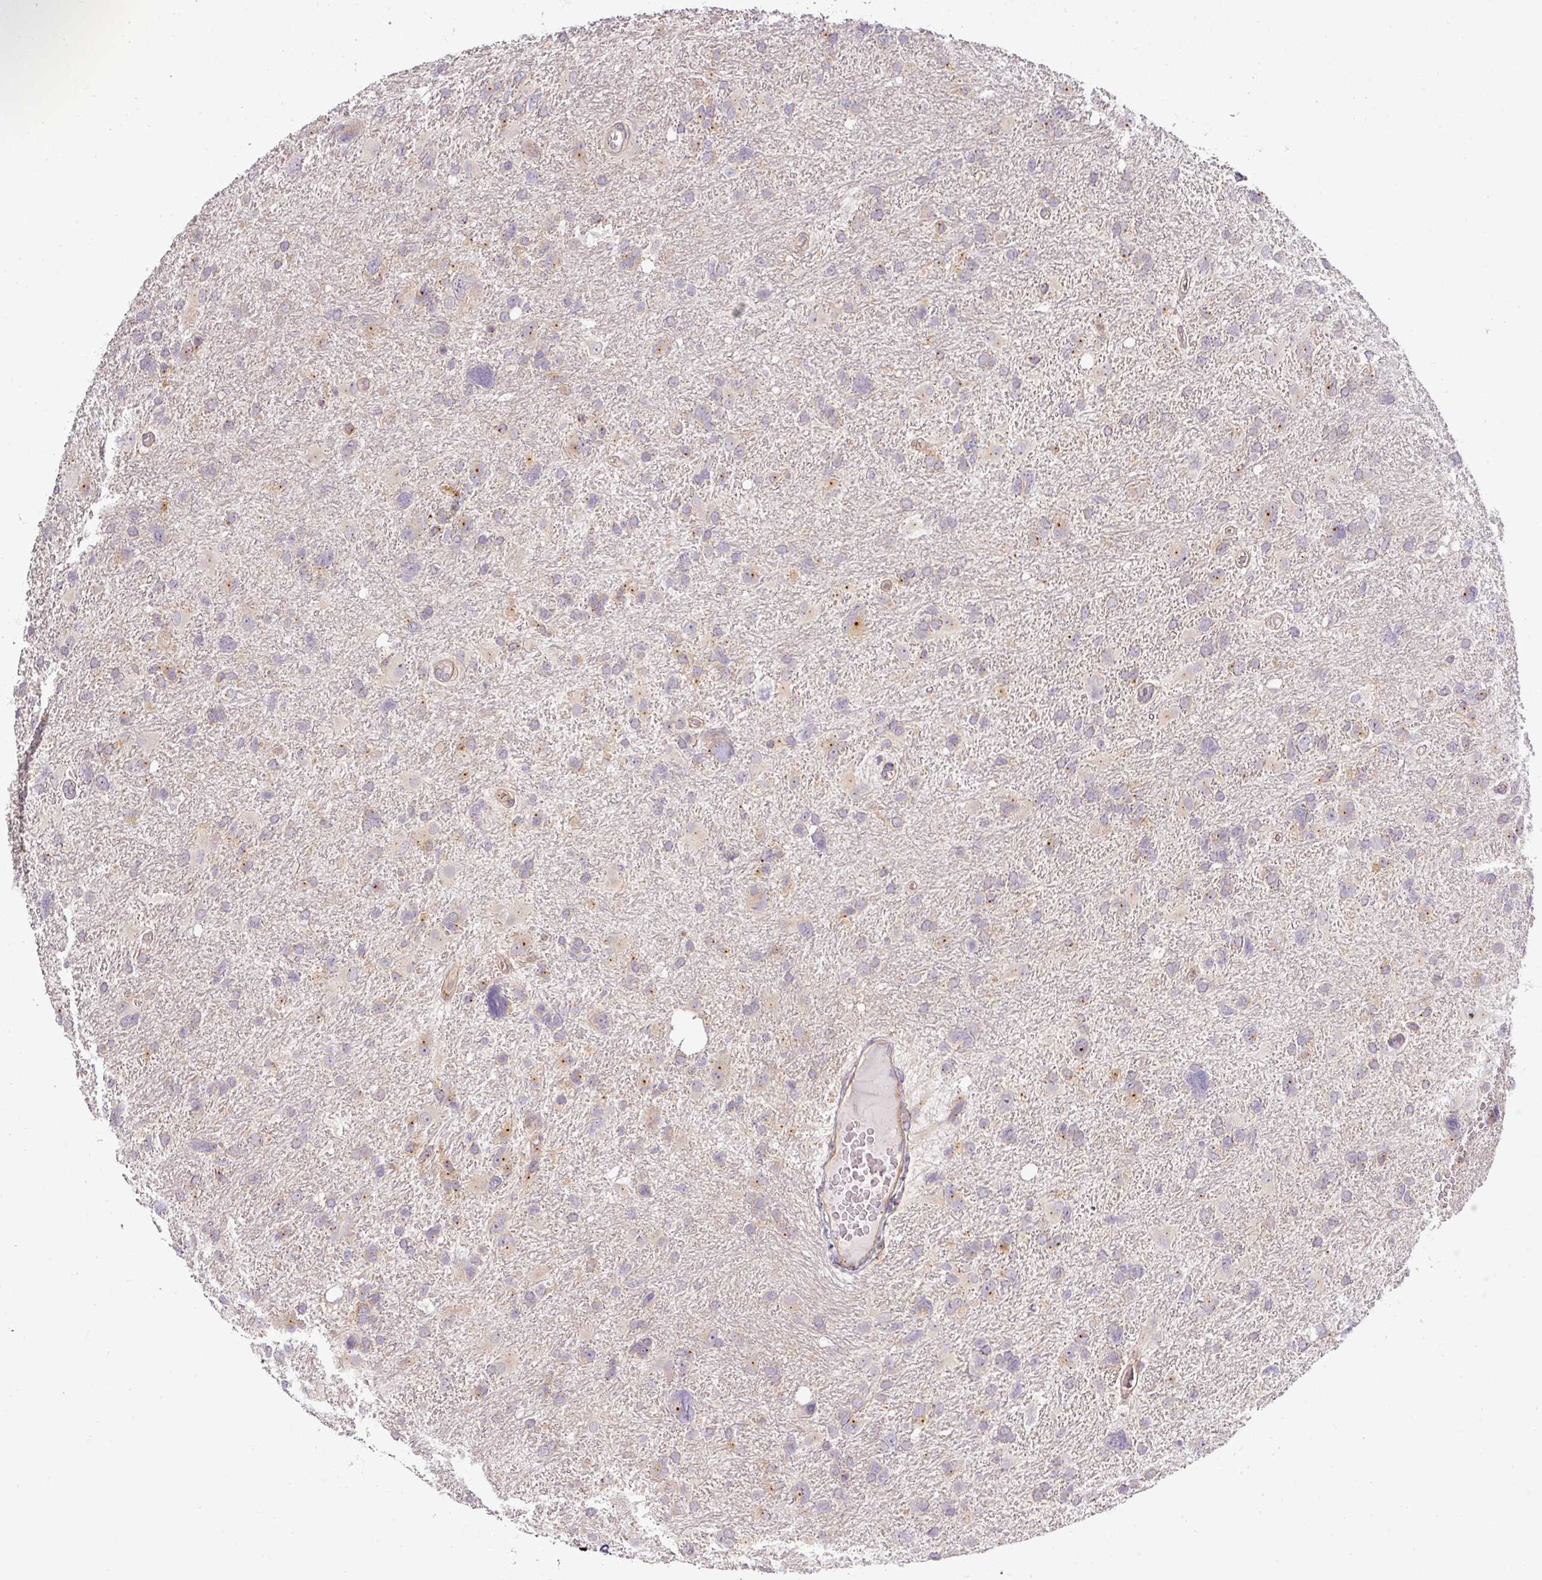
{"staining": {"intensity": "weak", "quantity": "<25%", "location": "cytoplasmic/membranous"}, "tissue": "glioma", "cell_type": "Tumor cells", "image_type": "cancer", "snomed": [{"axis": "morphology", "description": "Glioma, malignant, High grade"}, {"axis": "topography", "description": "Brain"}], "caption": "High magnification brightfield microscopy of malignant glioma (high-grade) stained with DAB (3,3'-diaminobenzidine) (brown) and counterstained with hematoxylin (blue): tumor cells show no significant positivity. Nuclei are stained in blue.", "gene": "NIN", "patient": {"sex": "male", "age": 61}}